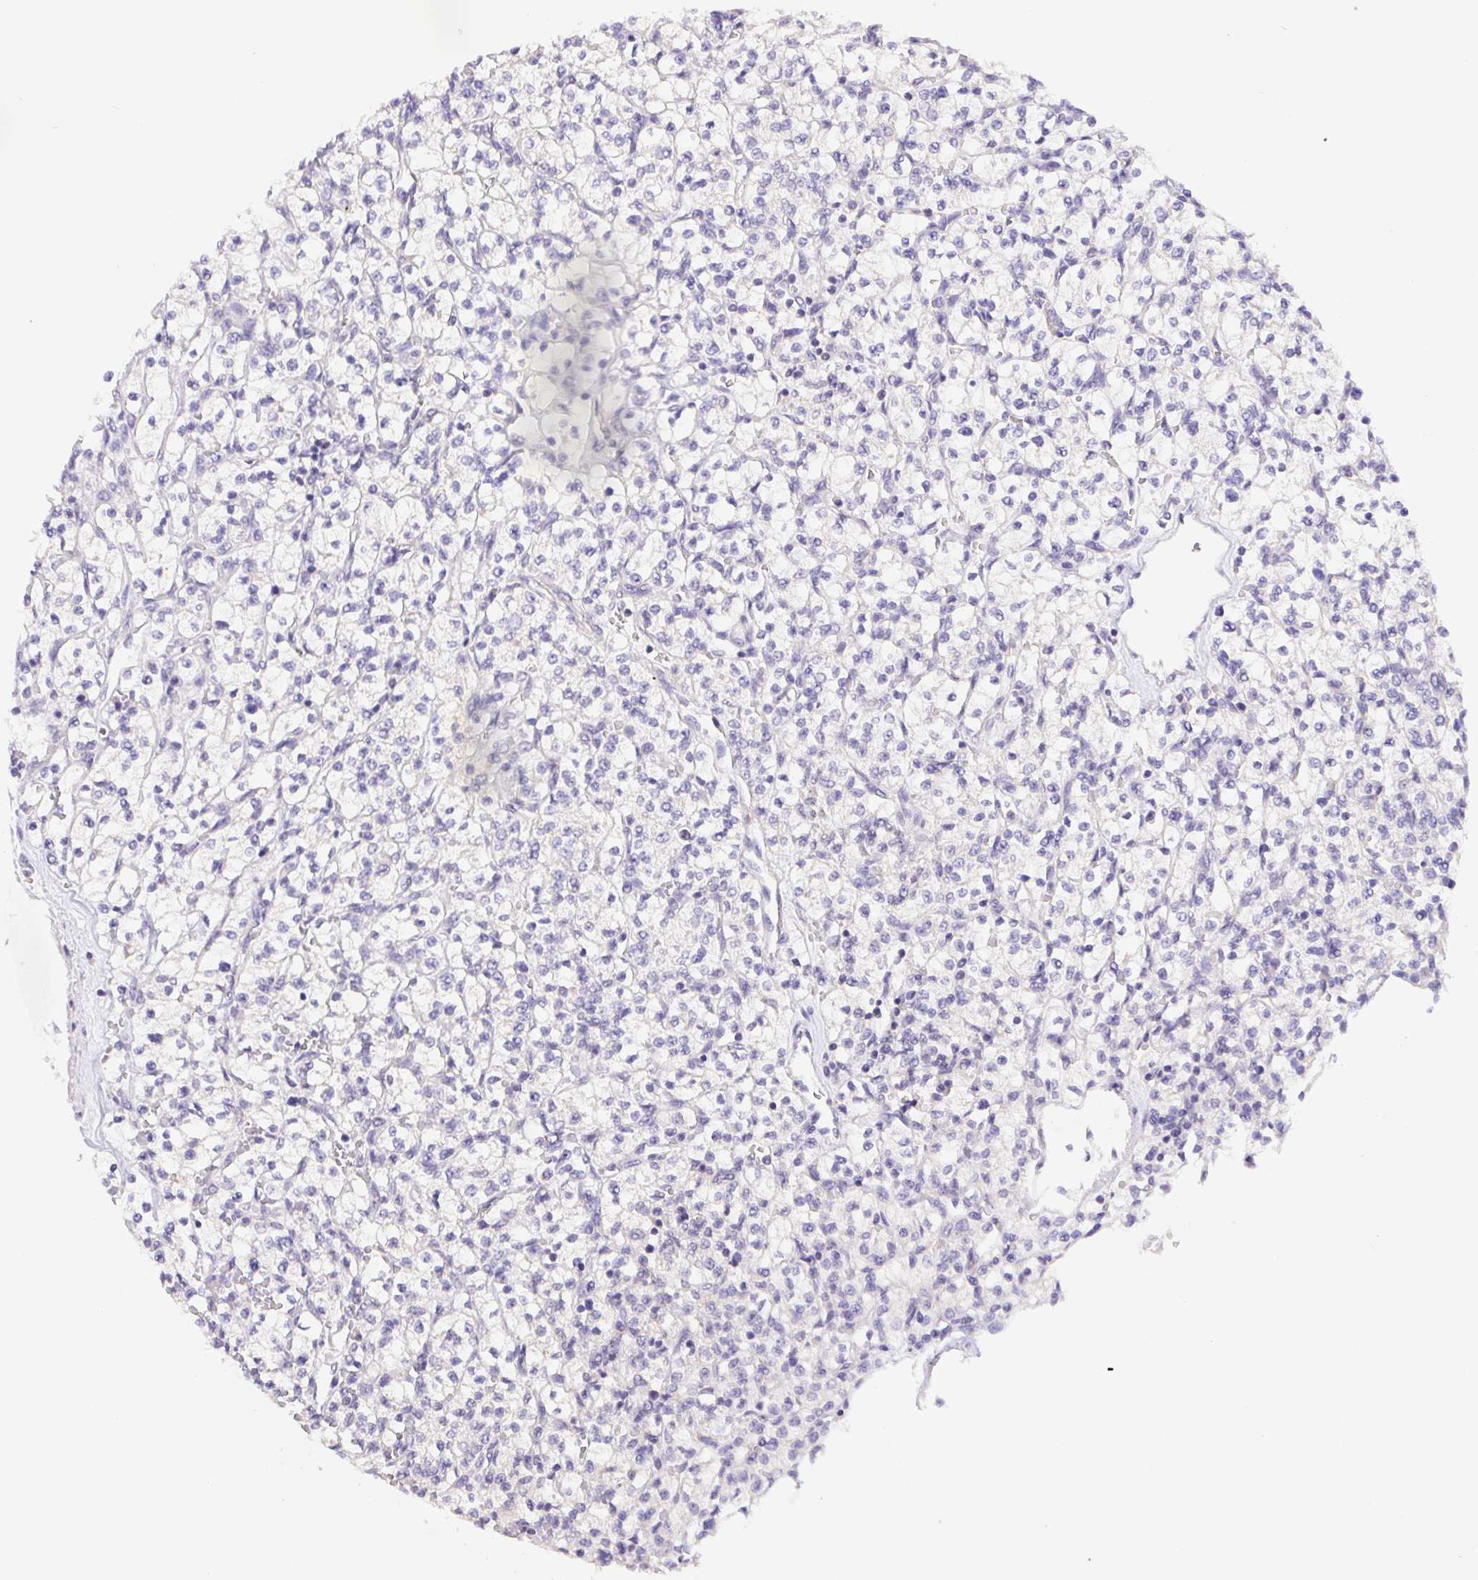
{"staining": {"intensity": "negative", "quantity": "none", "location": "none"}, "tissue": "renal cancer", "cell_type": "Tumor cells", "image_type": "cancer", "snomed": [{"axis": "morphology", "description": "Adenocarcinoma, NOS"}, {"axis": "topography", "description": "Kidney"}], "caption": "Adenocarcinoma (renal) was stained to show a protein in brown. There is no significant staining in tumor cells.", "gene": "FKBP6", "patient": {"sex": "female", "age": 64}}